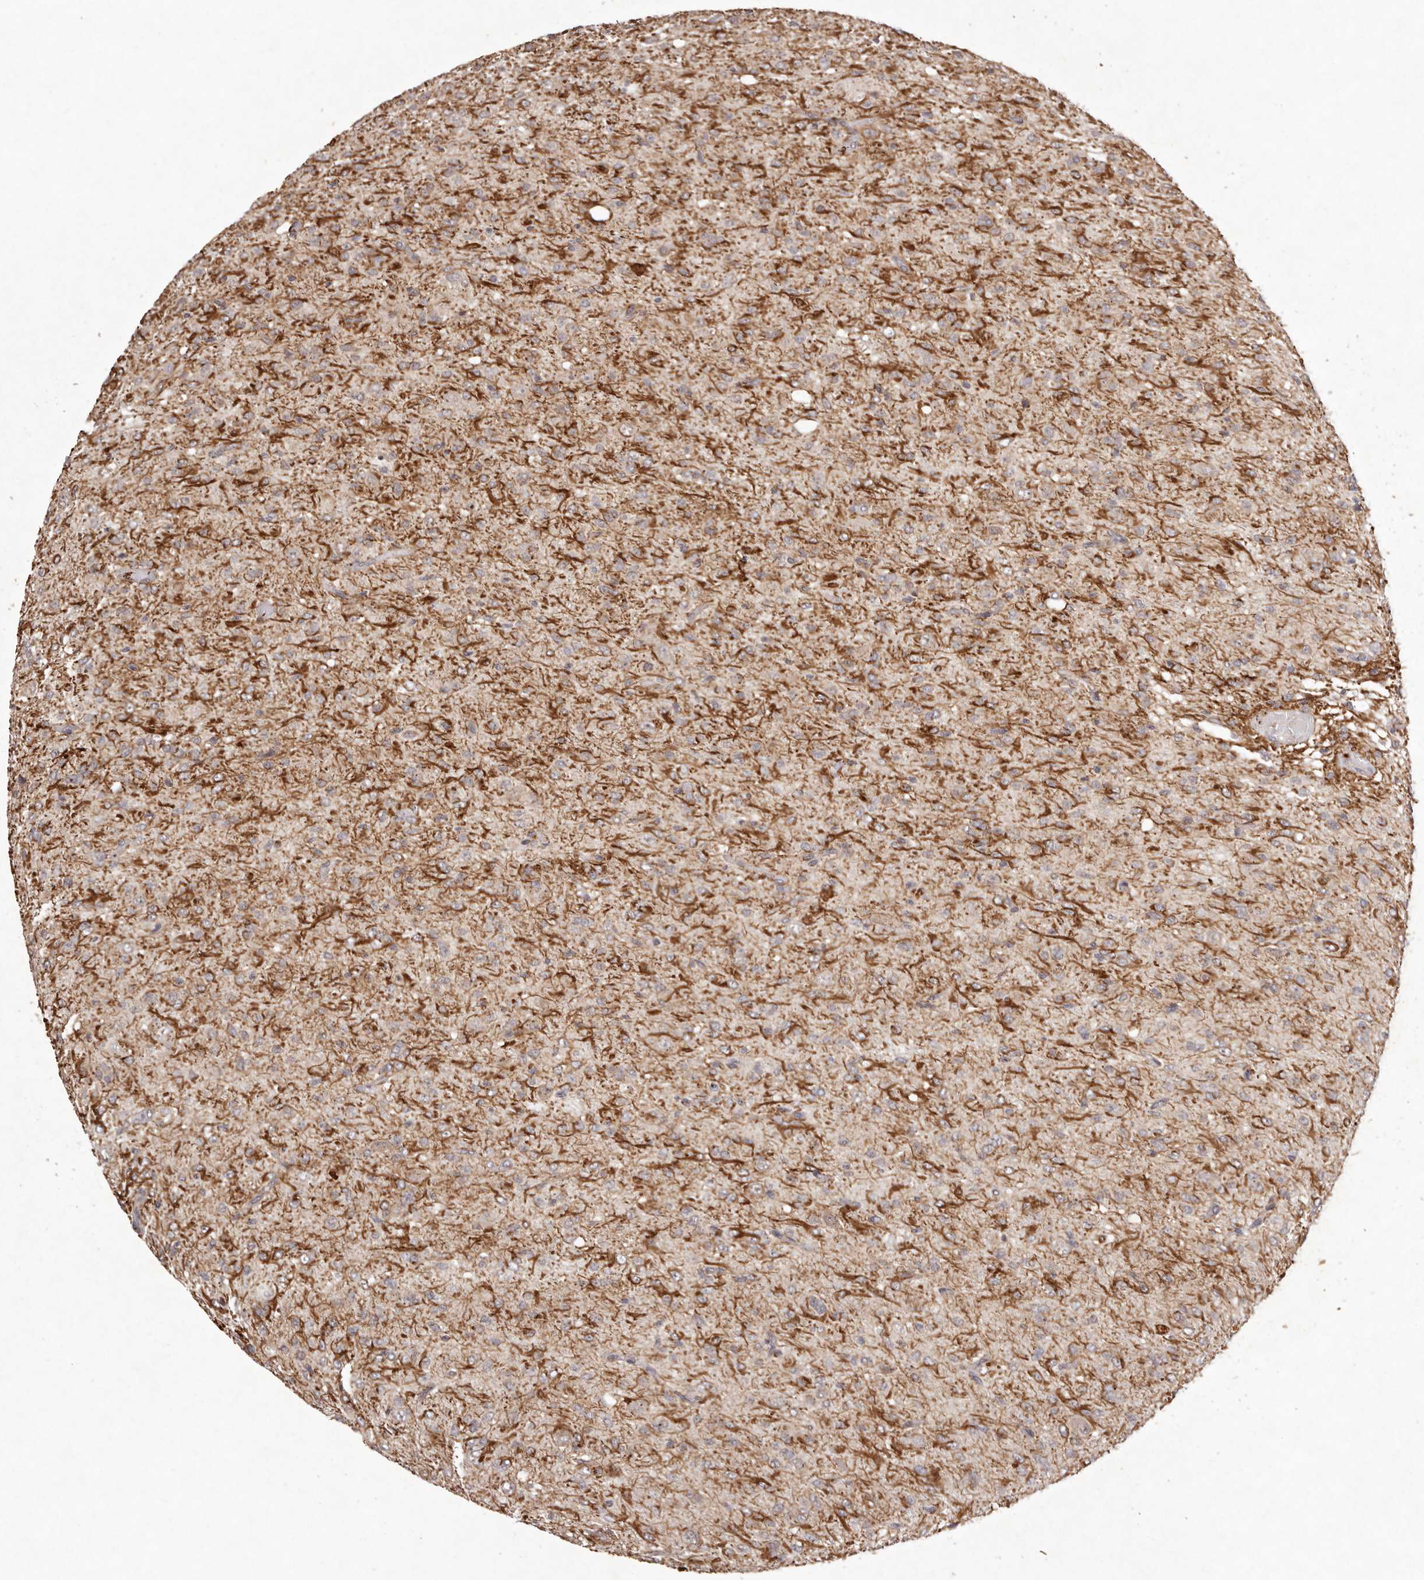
{"staining": {"intensity": "moderate", "quantity": ">75%", "location": "cytoplasmic/membranous"}, "tissue": "glioma", "cell_type": "Tumor cells", "image_type": "cancer", "snomed": [{"axis": "morphology", "description": "Glioma, malignant, High grade"}, {"axis": "topography", "description": "Brain"}], "caption": "This photomicrograph demonstrates IHC staining of human malignant glioma (high-grade), with medium moderate cytoplasmic/membranous staining in approximately >75% of tumor cells.", "gene": "BUD31", "patient": {"sex": "female", "age": 59}}